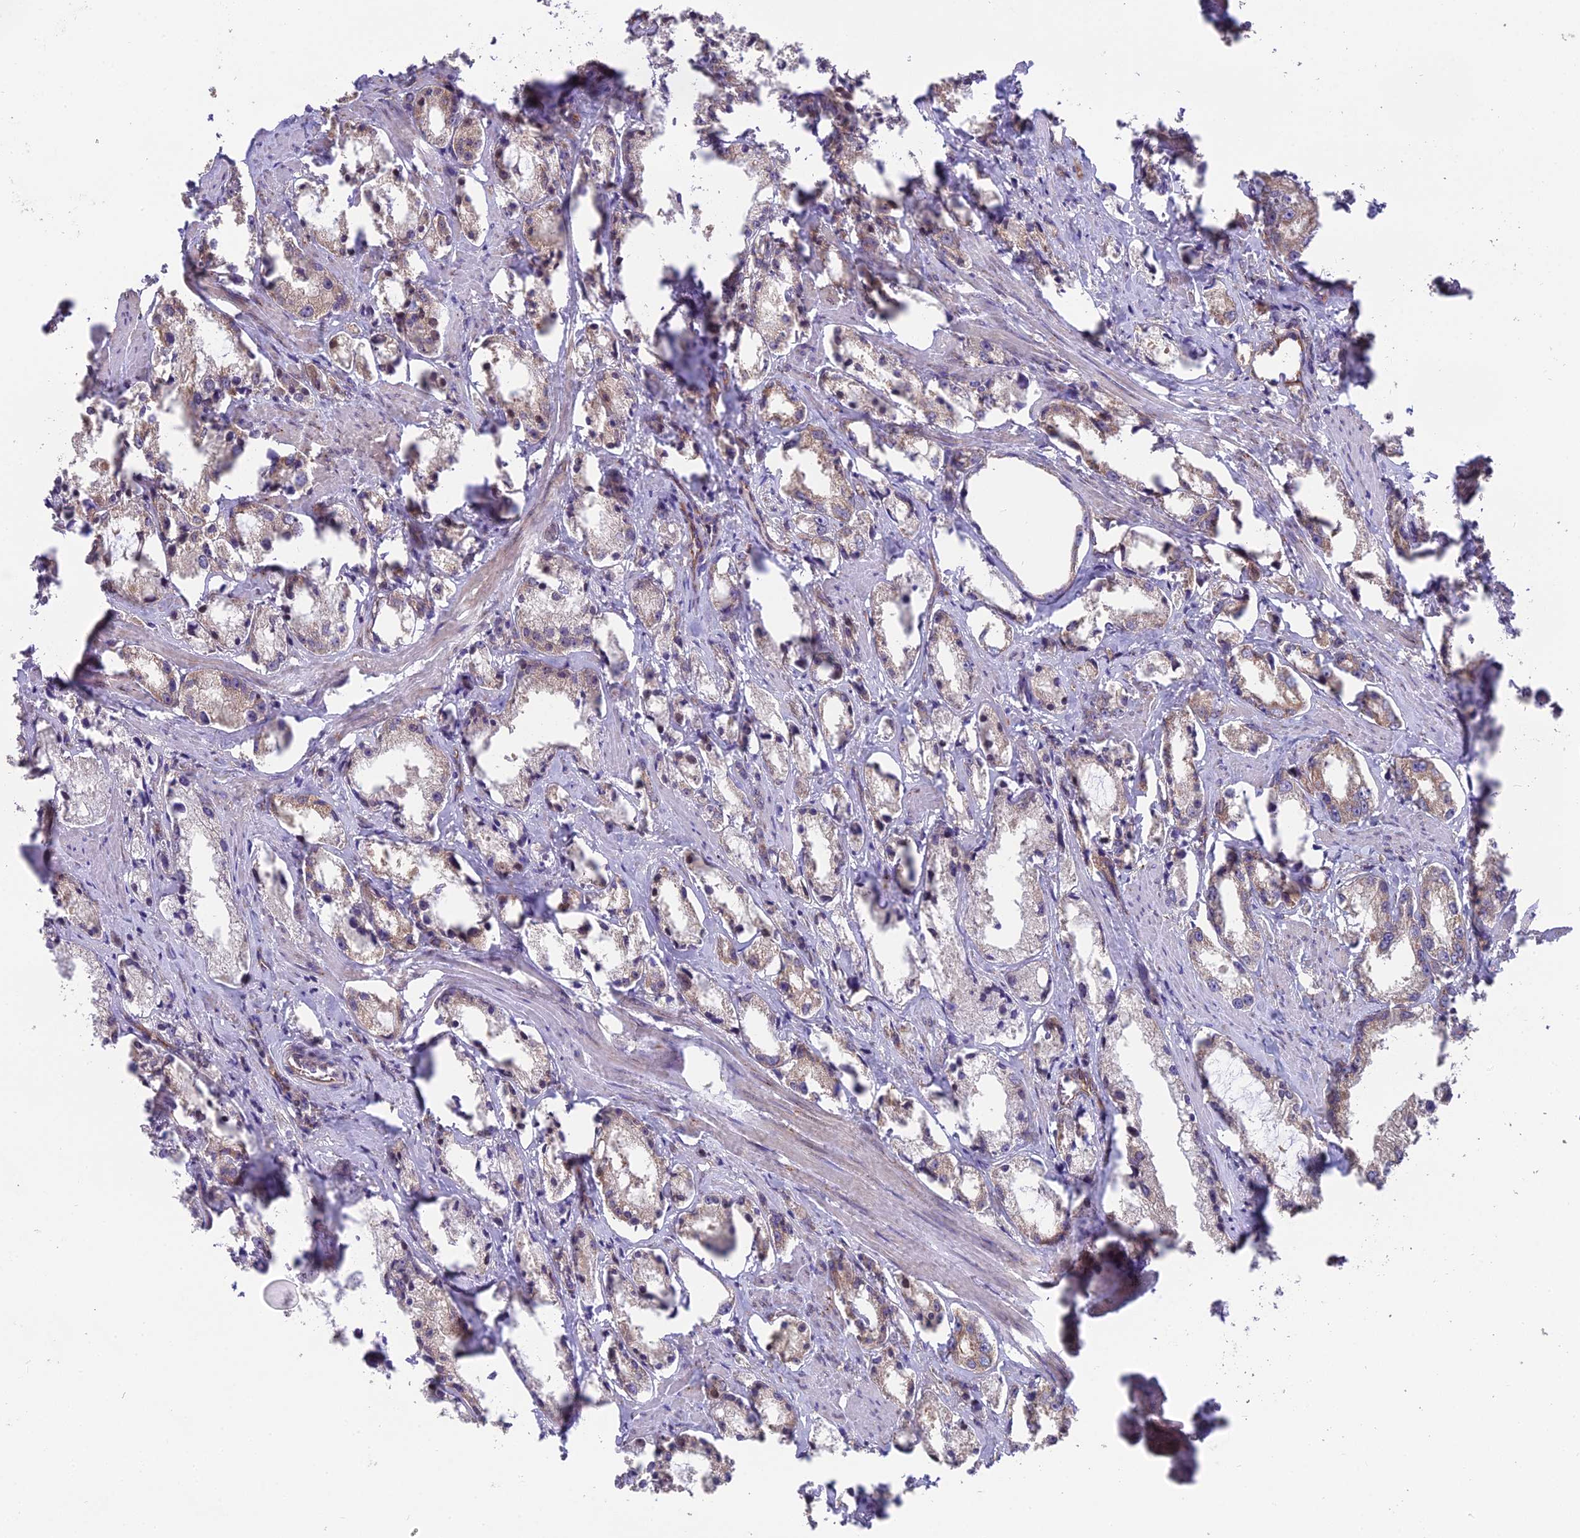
{"staining": {"intensity": "moderate", "quantity": "<25%", "location": "cytoplasmic/membranous"}, "tissue": "prostate cancer", "cell_type": "Tumor cells", "image_type": "cancer", "snomed": [{"axis": "morphology", "description": "Adenocarcinoma, High grade"}, {"axis": "topography", "description": "Prostate"}], "caption": "Protein staining demonstrates moderate cytoplasmic/membranous positivity in about <25% of tumor cells in prostate cancer (adenocarcinoma (high-grade)).", "gene": "BLOC1S4", "patient": {"sex": "male", "age": 66}}